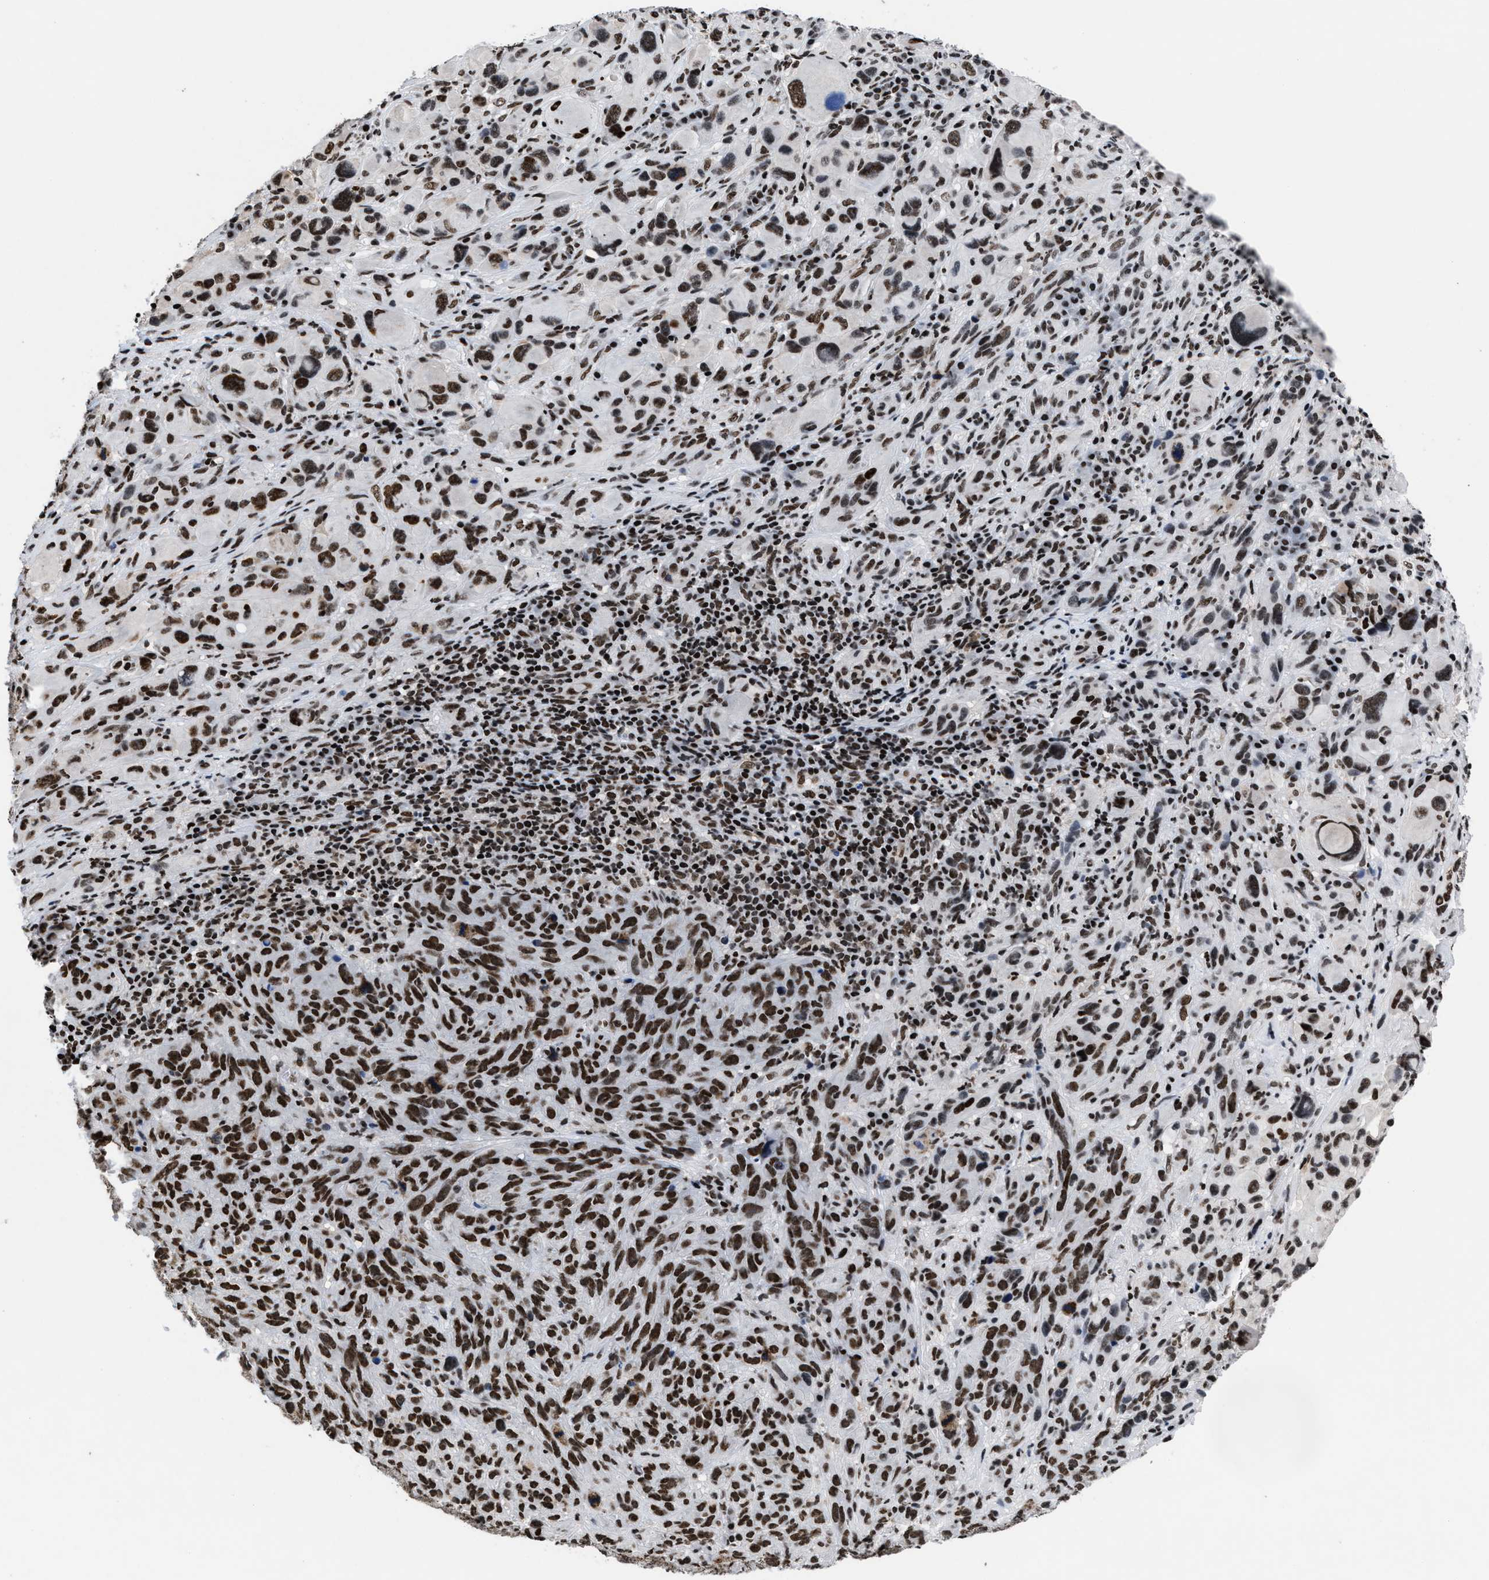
{"staining": {"intensity": "strong", "quantity": ">75%", "location": "nuclear"}, "tissue": "melanoma", "cell_type": "Tumor cells", "image_type": "cancer", "snomed": [{"axis": "morphology", "description": "Malignant melanoma, NOS"}, {"axis": "topography", "description": "Skin of head"}], "caption": "Strong nuclear staining is seen in approximately >75% of tumor cells in malignant melanoma.", "gene": "WDR81", "patient": {"sex": "male", "age": 96}}